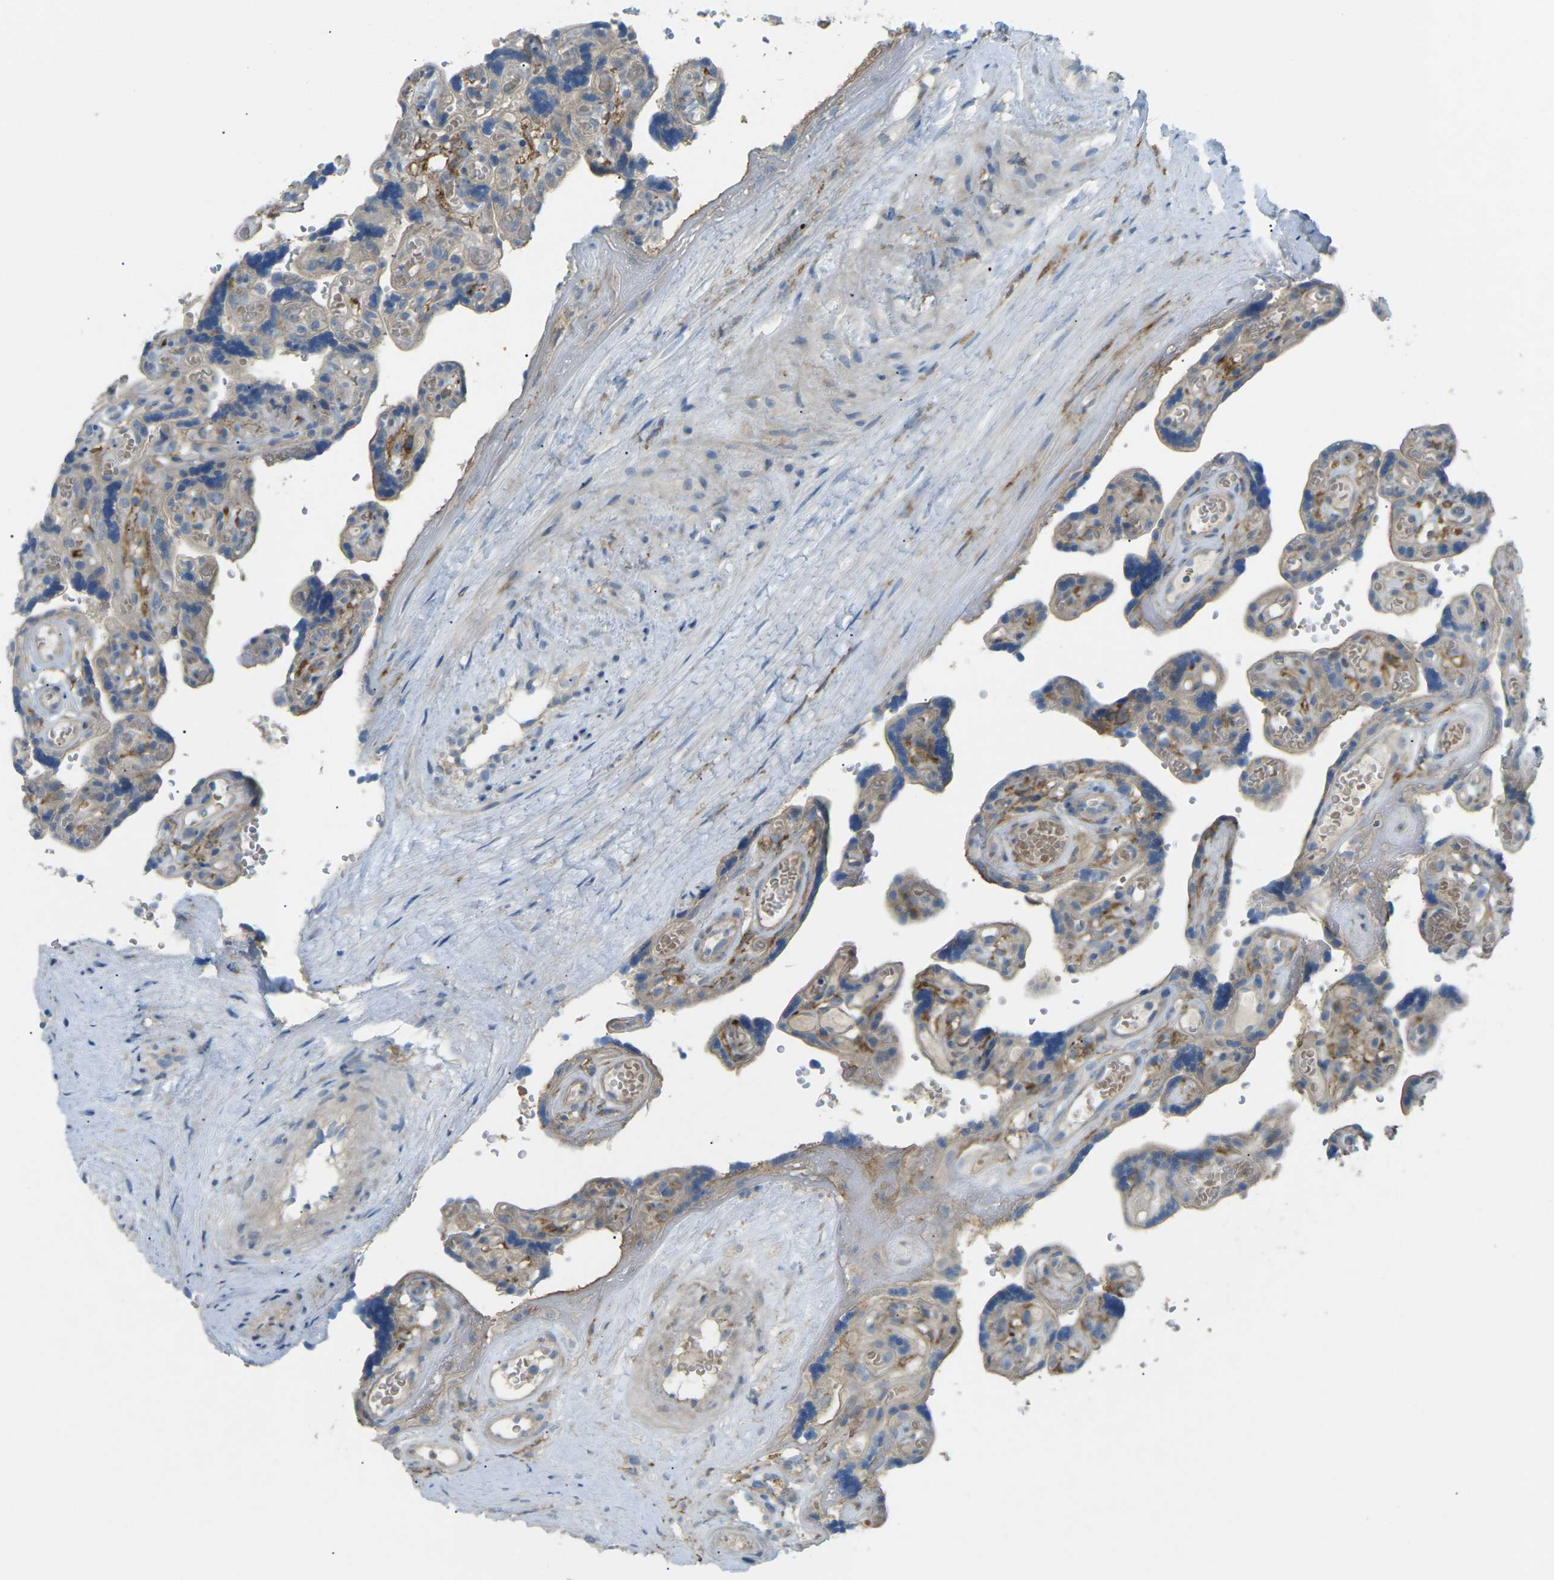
{"staining": {"intensity": "moderate", "quantity": "25%-75%", "location": "cytoplasmic/membranous"}, "tissue": "placenta", "cell_type": "Decidual cells", "image_type": "normal", "snomed": [{"axis": "morphology", "description": "Normal tissue, NOS"}, {"axis": "topography", "description": "Placenta"}], "caption": "Protein expression analysis of normal human placenta reveals moderate cytoplasmic/membranous staining in about 25%-75% of decidual cells. The staining was performed using DAB to visualize the protein expression in brown, while the nuclei were stained in blue with hematoxylin (Magnification: 20x).", "gene": "MYLK4", "patient": {"sex": "female", "age": 30}}